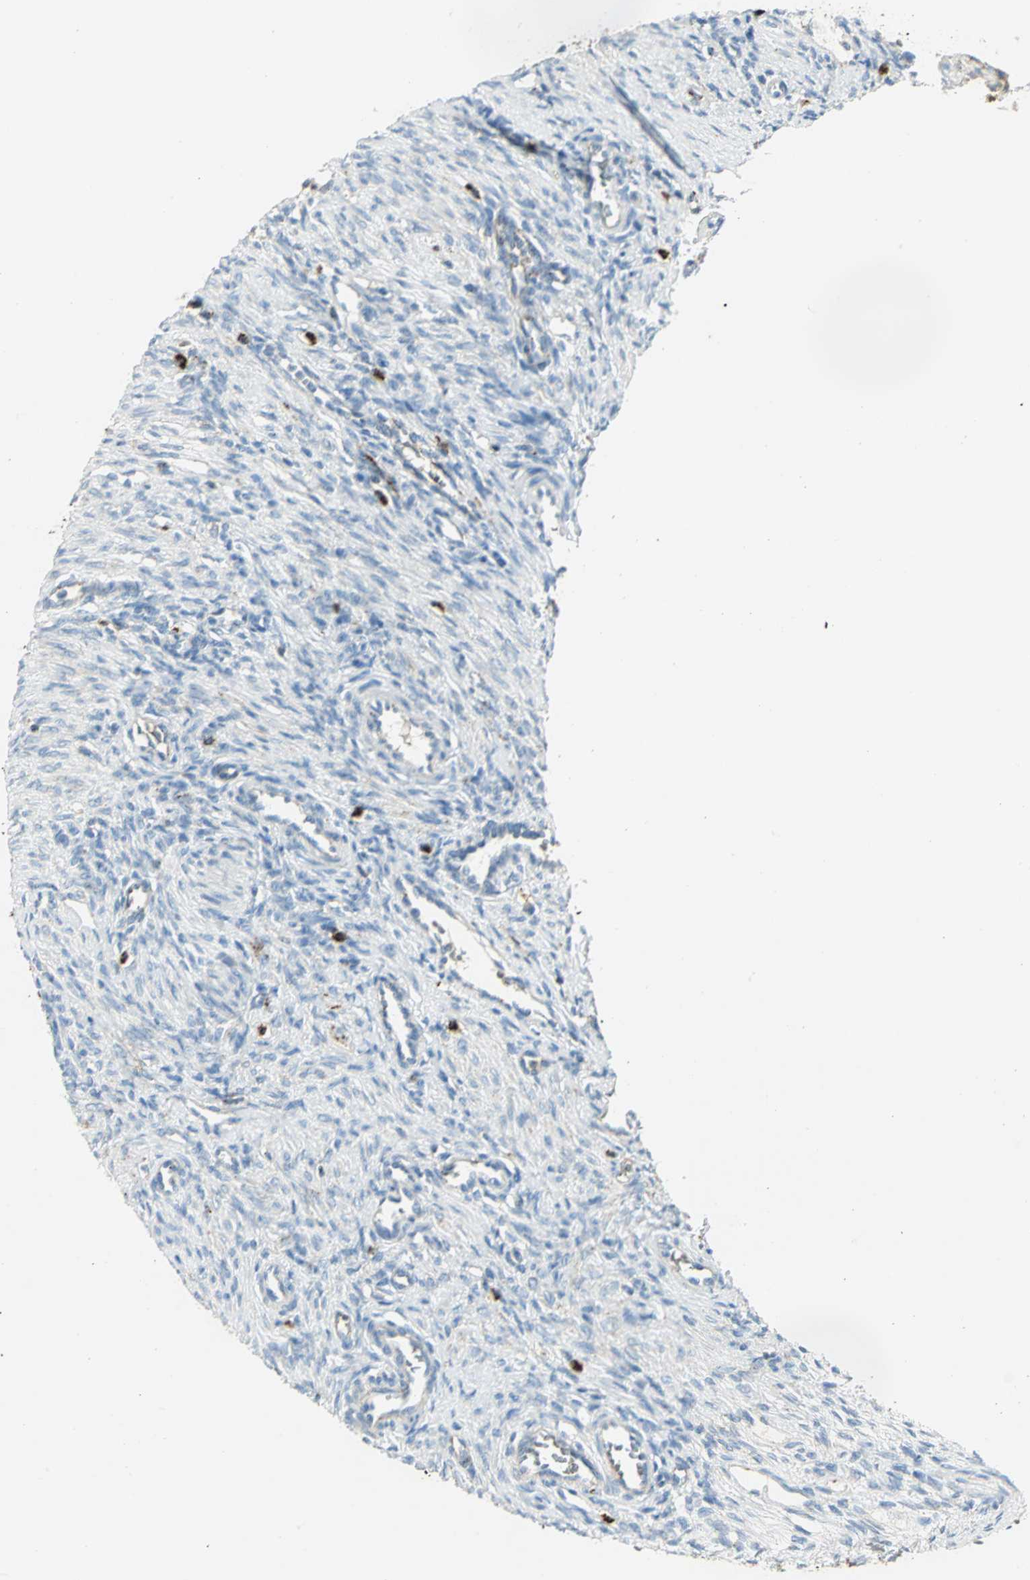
{"staining": {"intensity": "weak", "quantity": "25%-75%", "location": "cytoplasmic/membranous"}, "tissue": "ovary", "cell_type": "Follicle cells", "image_type": "normal", "snomed": [{"axis": "morphology", "description": "Normal tissue, NOS"}, {"axis": "topography", "description": "Ovary"}], "caption": "Immunohistochemistry staining of normal ovary, which reveals low levels of weak cytoplasmic/membranous expression in approximately 25%-75% of follicle cells indicating weak cytoplasmic/membranous protein expression. The staining was performed using DAB (3,3'-diaminobenzidine) (brown) for protein detection and nuclei were counterstained in hematoxylin (blue).", "gene": "ARSA", "patient": {"sex": "female", "age": 33}}